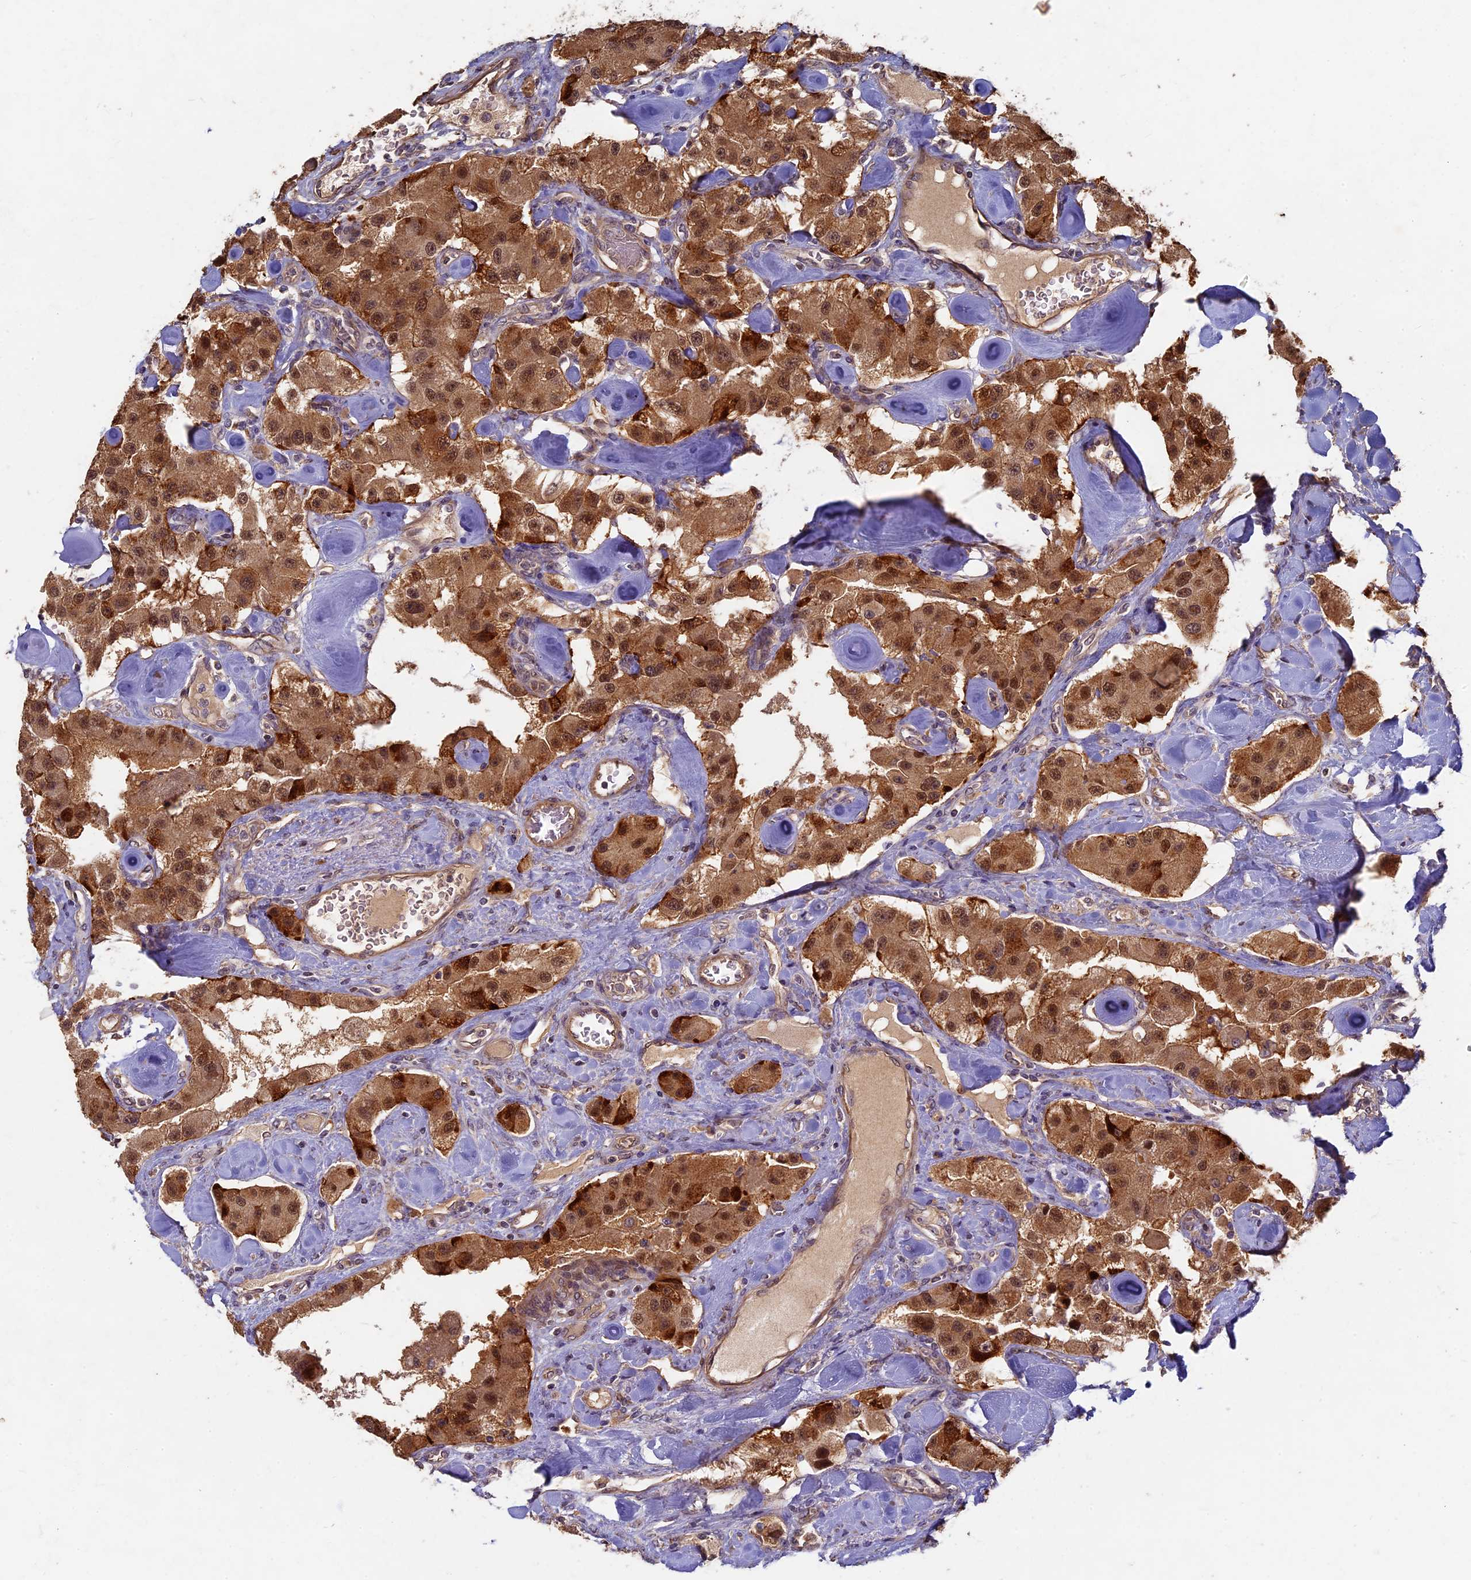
{"staining": {"intensity": "moderate", "quantity": ">75%", "location": "cytoplasmic/membranous,nuclear"}, "tissue": "carcinoid", "cell_type": "Tumor cells", "image_type": "cancer", "snomed": [{"axis": "morphology", "description": "Carcinoid, malignant, NOS"}, {"axis": "topography", "description": "Pancreas"}], "caption": "Brown immunohistochemical staining in malignant carcinoid demonstrates moderate cytoplasmic/membranous and nuclear staining in approximately >75% of tumor cells. (DAB (3,3'-diaminobenzidine) IHC with brightfield microscopy, high magnification).", "gene": "RSPH3", "patient": {"sex": "male", "age": 41}}